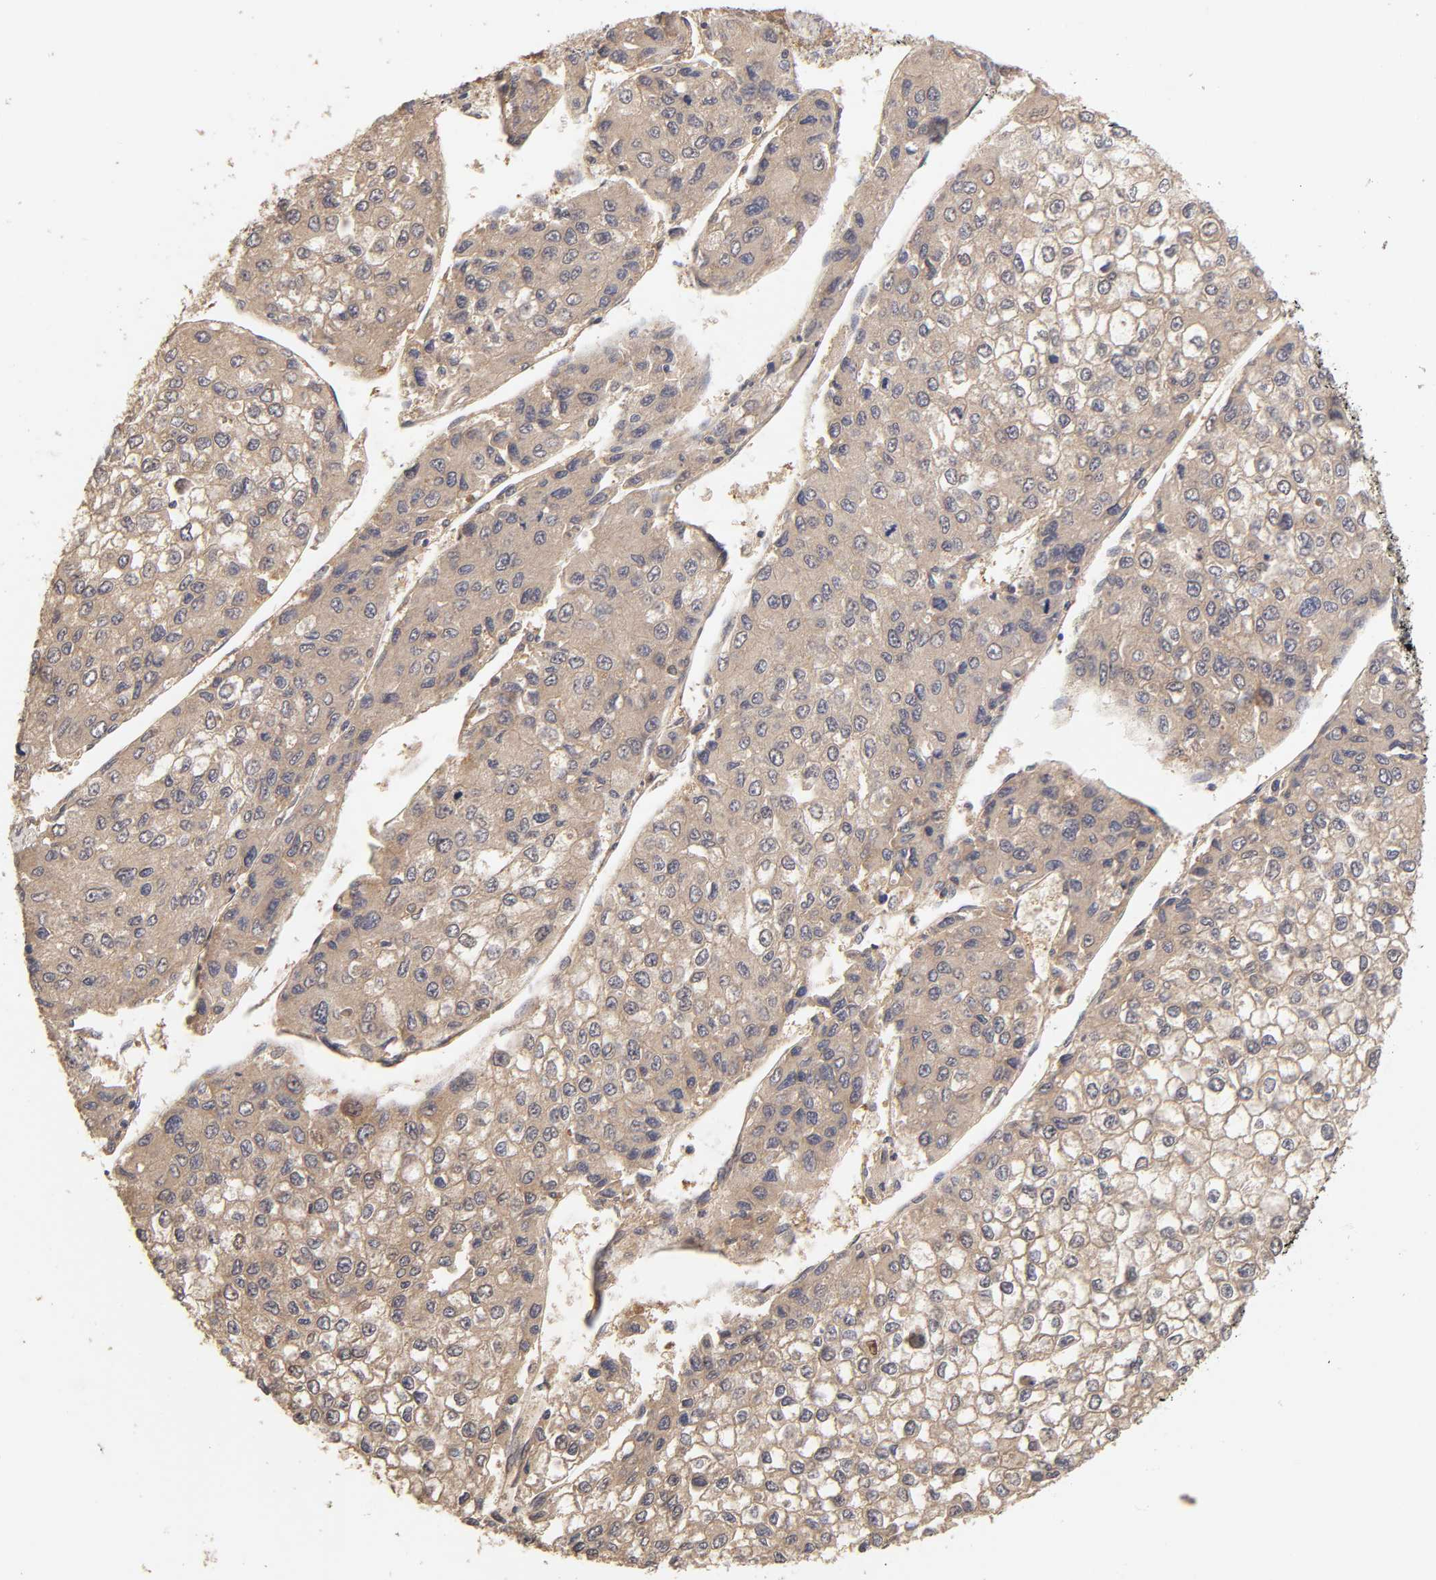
{"staining": {"intensity": "weak", "quantity": "25%-75%", "location": "cytoplasmic/membranous"}, "tissue": "liver cancer", "cell_type": "Tumor cells", "image_type": "cancer", "snomed": [{"axis": "morphology", "description": "Carcinoma, Hepatocellular, NOS"}, {"axis": "topography", "description": "Liver"}], "caption": "This histopathology image displays IHC staining of human liver cancer (hepatocellular carcinoma), with low weak cytoplasmic/membranous staining in approximately 25%-75% of tumor cells.", "gene": "AP1G2", "patient": {"sex": "female", "age": 66}}